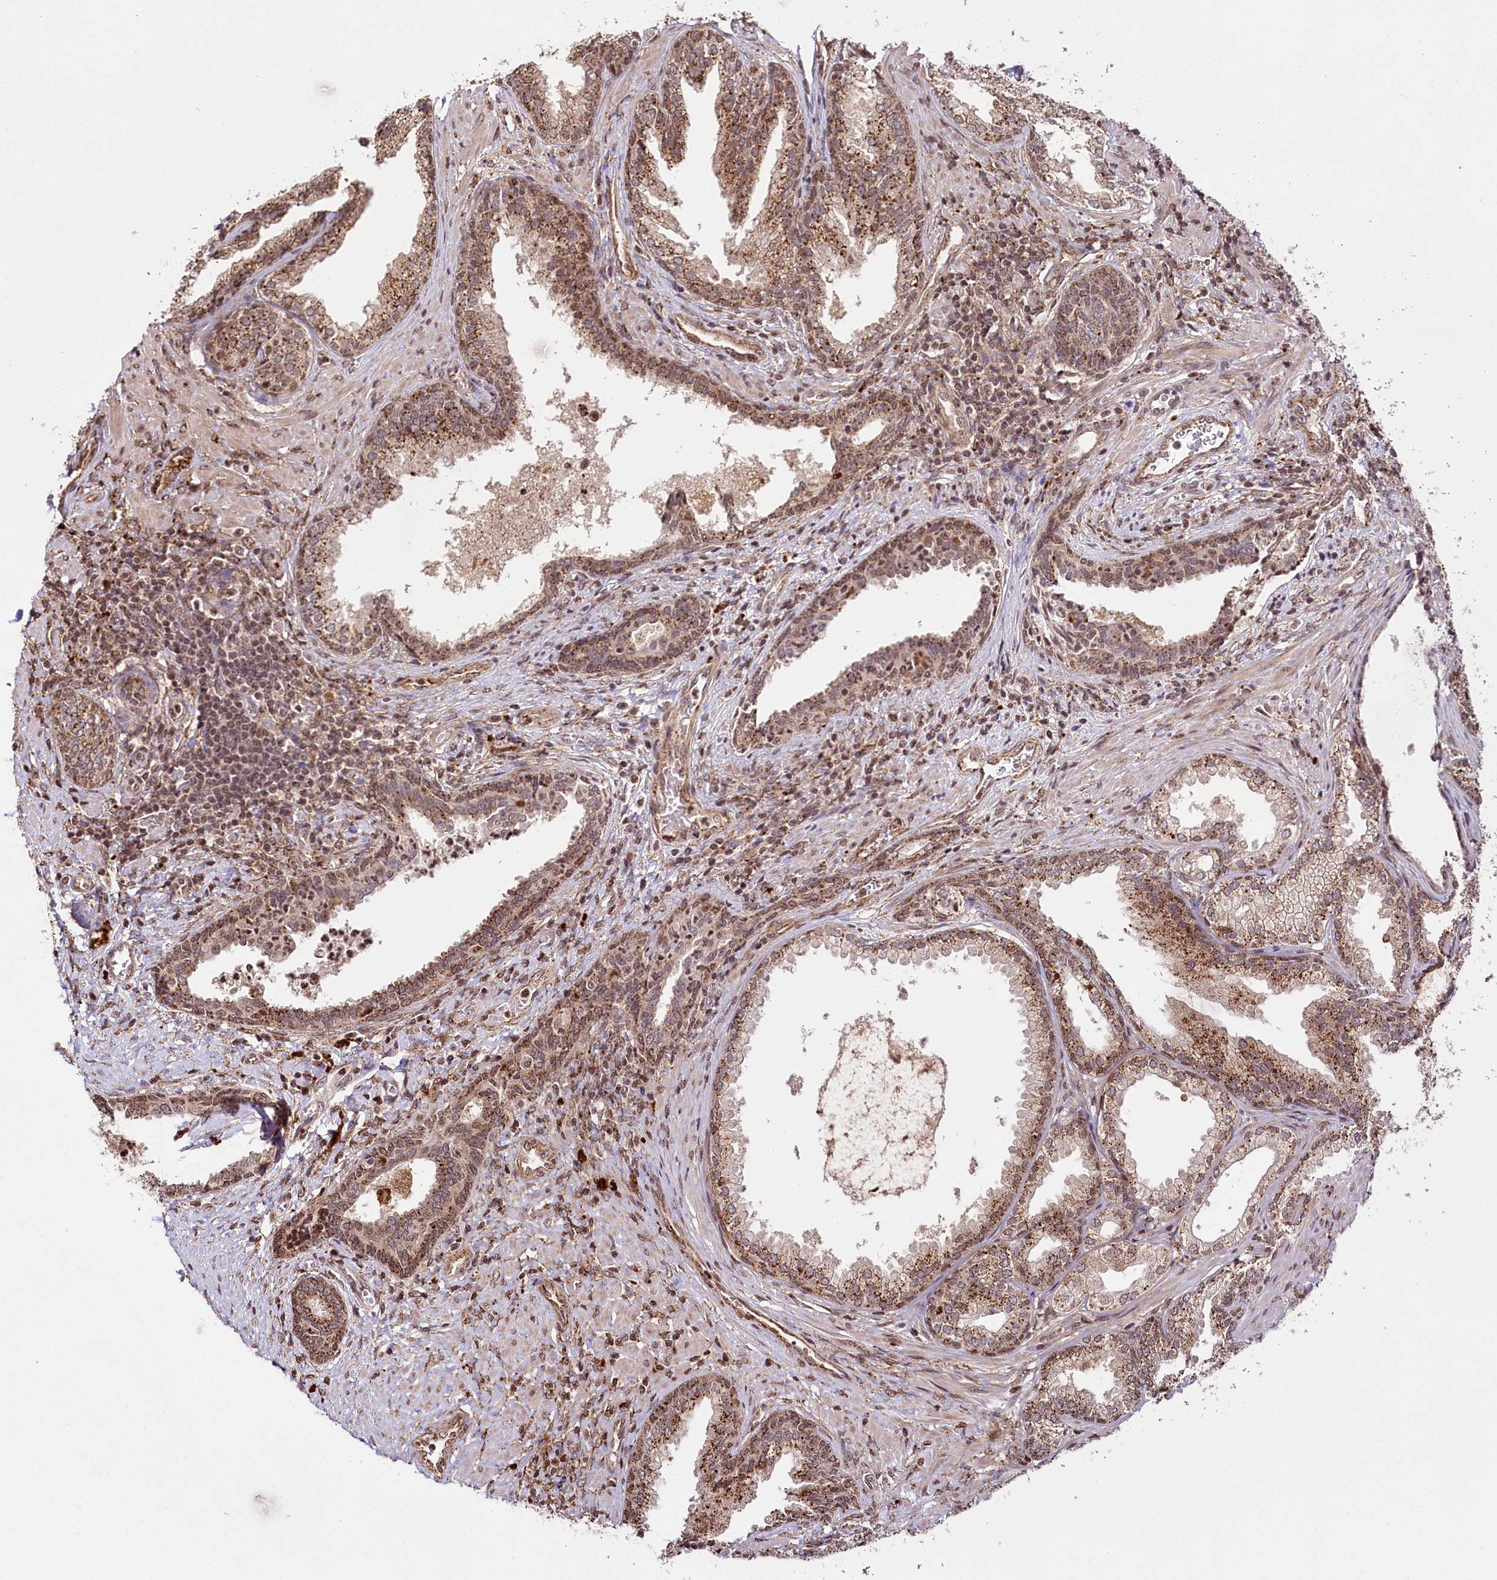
{"staining": {"intensity": "strong", "quantity": ">75%", "location": "cytoplasmic/membranous,nuclear"}, "tissue": "prostate", "cell_type": "Glandular cells", "image_type": "normal", "snomed": [{"axis": "morphology", "description": "Normal tissue, NOS"}, {"axis": "topography", "description": "Prostate"}], "caption": "Strong cytoplasmic/membranous,nuclear protein staining is identified in approximately >75% of glandular cells in prostate. (DAB (3,3'-diaminobenzidine) = brown stain, brightfield microscopy at high magnification).", "gene": "HOXC8", "patient": {"sex": "male", "age": 76}}